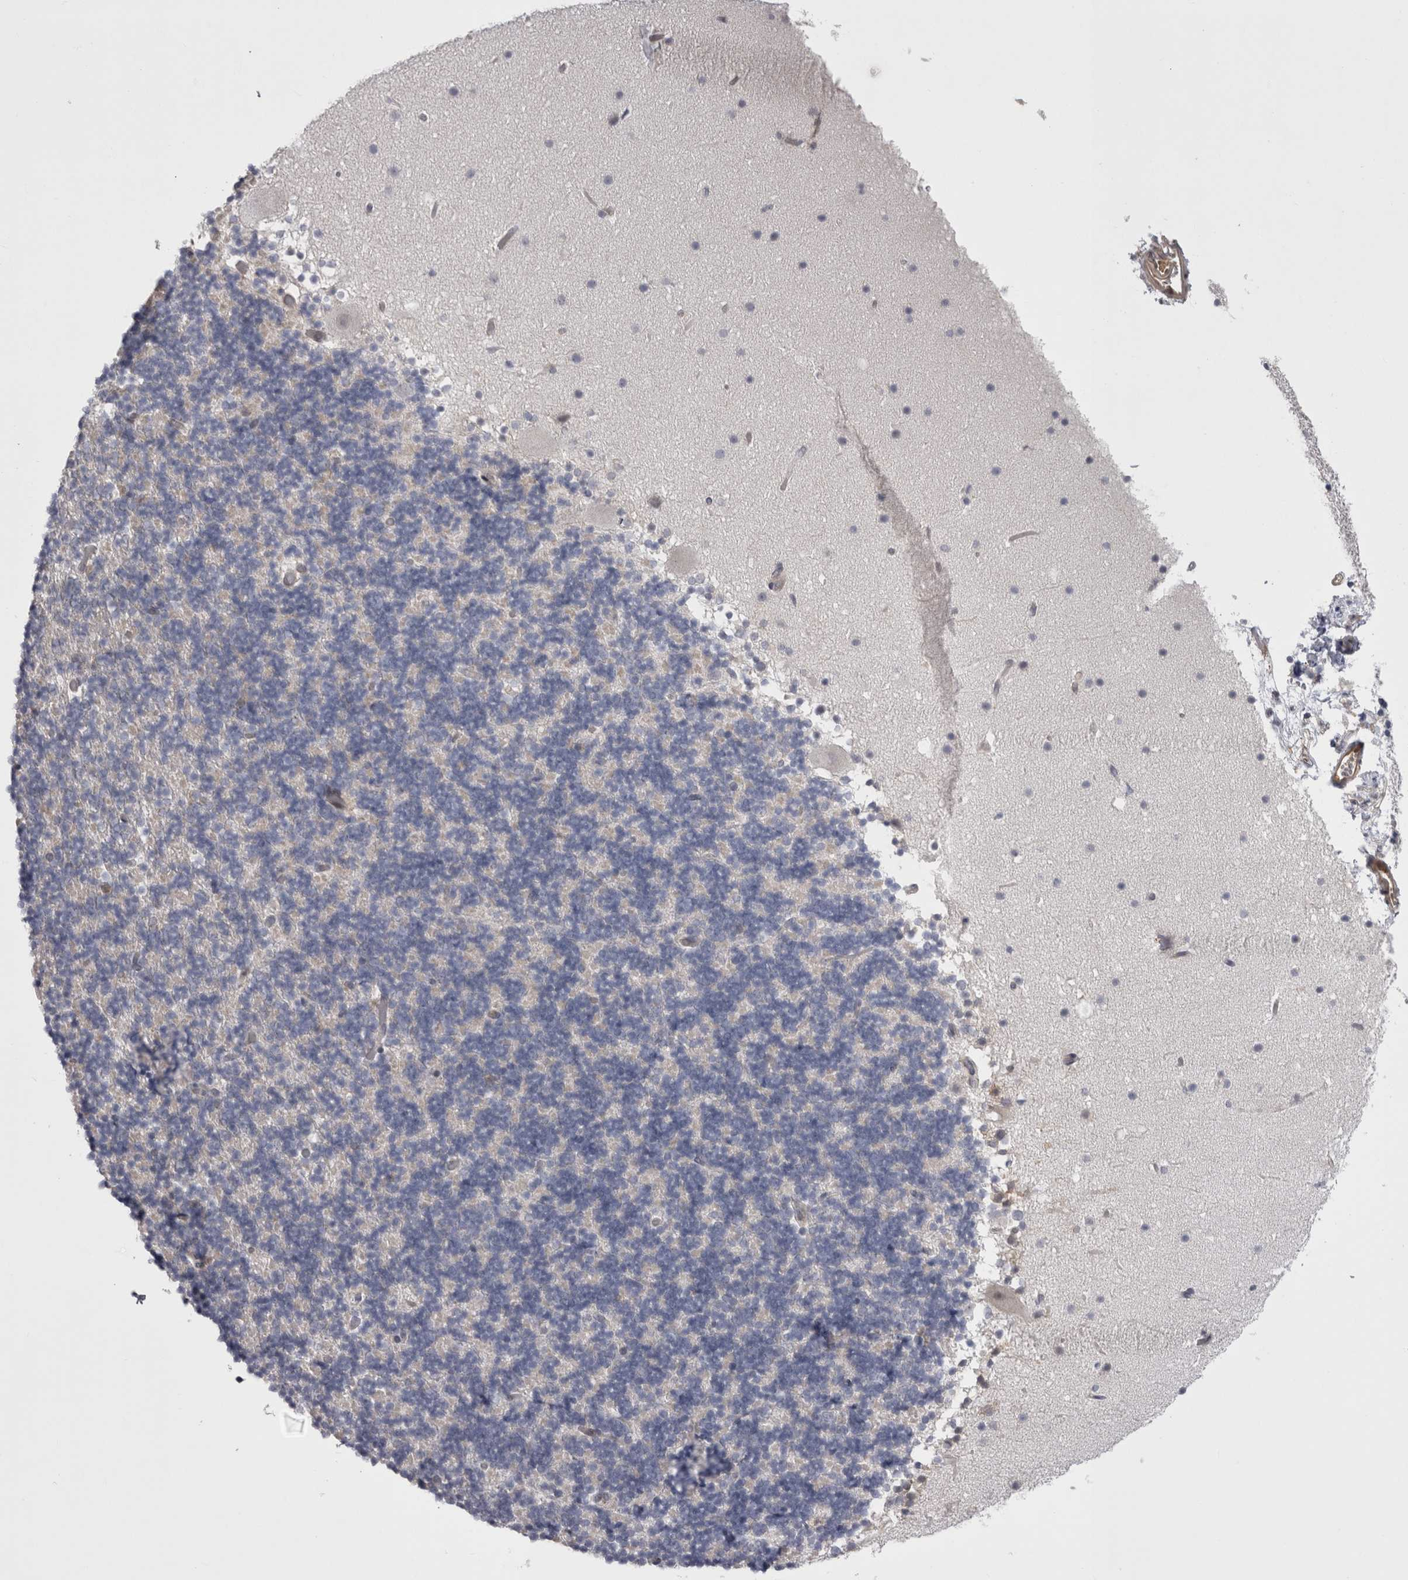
{"staining": {"intensity": "negative", "quantity": "none", "location": "none"}, "tissue": "cerebellum", "cell_type": "Cells in granular layer", "image_type": "normal", "snomed": [{"axis": "morphology", "description": "Normal tissue, NOS"}, {"axis": "topography", "description": "Cerebellum"}], "caption": "Protein analysis of benign cerebellum reveals no significant expression in cells in granular layer.", "gene": "CHIC1", "patient": {"sex": "male", "age": 57}}